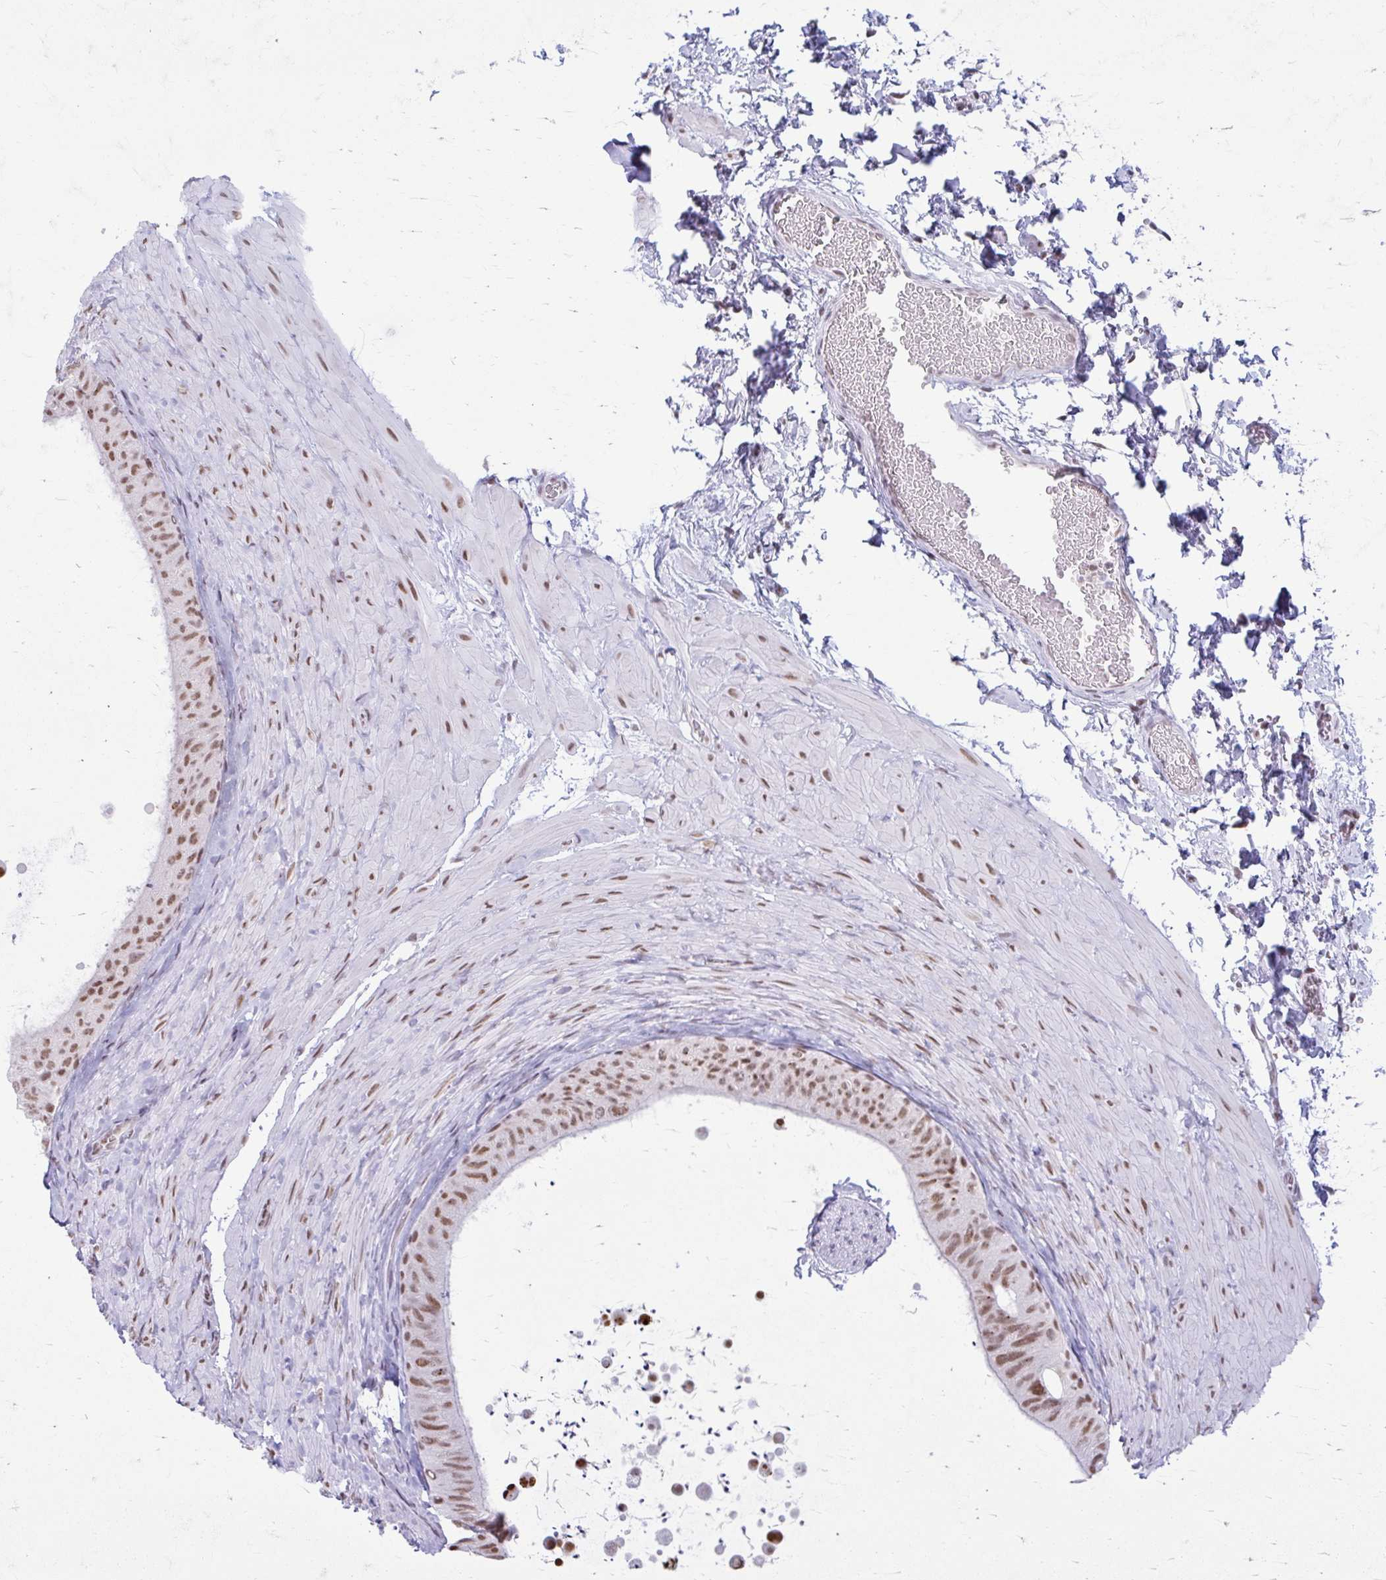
{"staining": {"intensity": "moderate", "quantity": ">75%", "location": "nuclear"}, "tissue": "epididymis", "cell_type": "Glandular cells", "image_type": "normal", "snomed": [{"axis": "morphology", "description": "Normal tissue, NOS"}, {"axis": "topography", "description": "Epididymis, spermatic cord, NOS"}, {"axis": "topography", "description": "Epididymis"}], "caption": "Epididymis stained with a brown dye displays moderate nuclear positive expression in approximately >75% of glandular cells.", "gene": "PABIR1", "patient": {"sex": "male", "age": 31}}